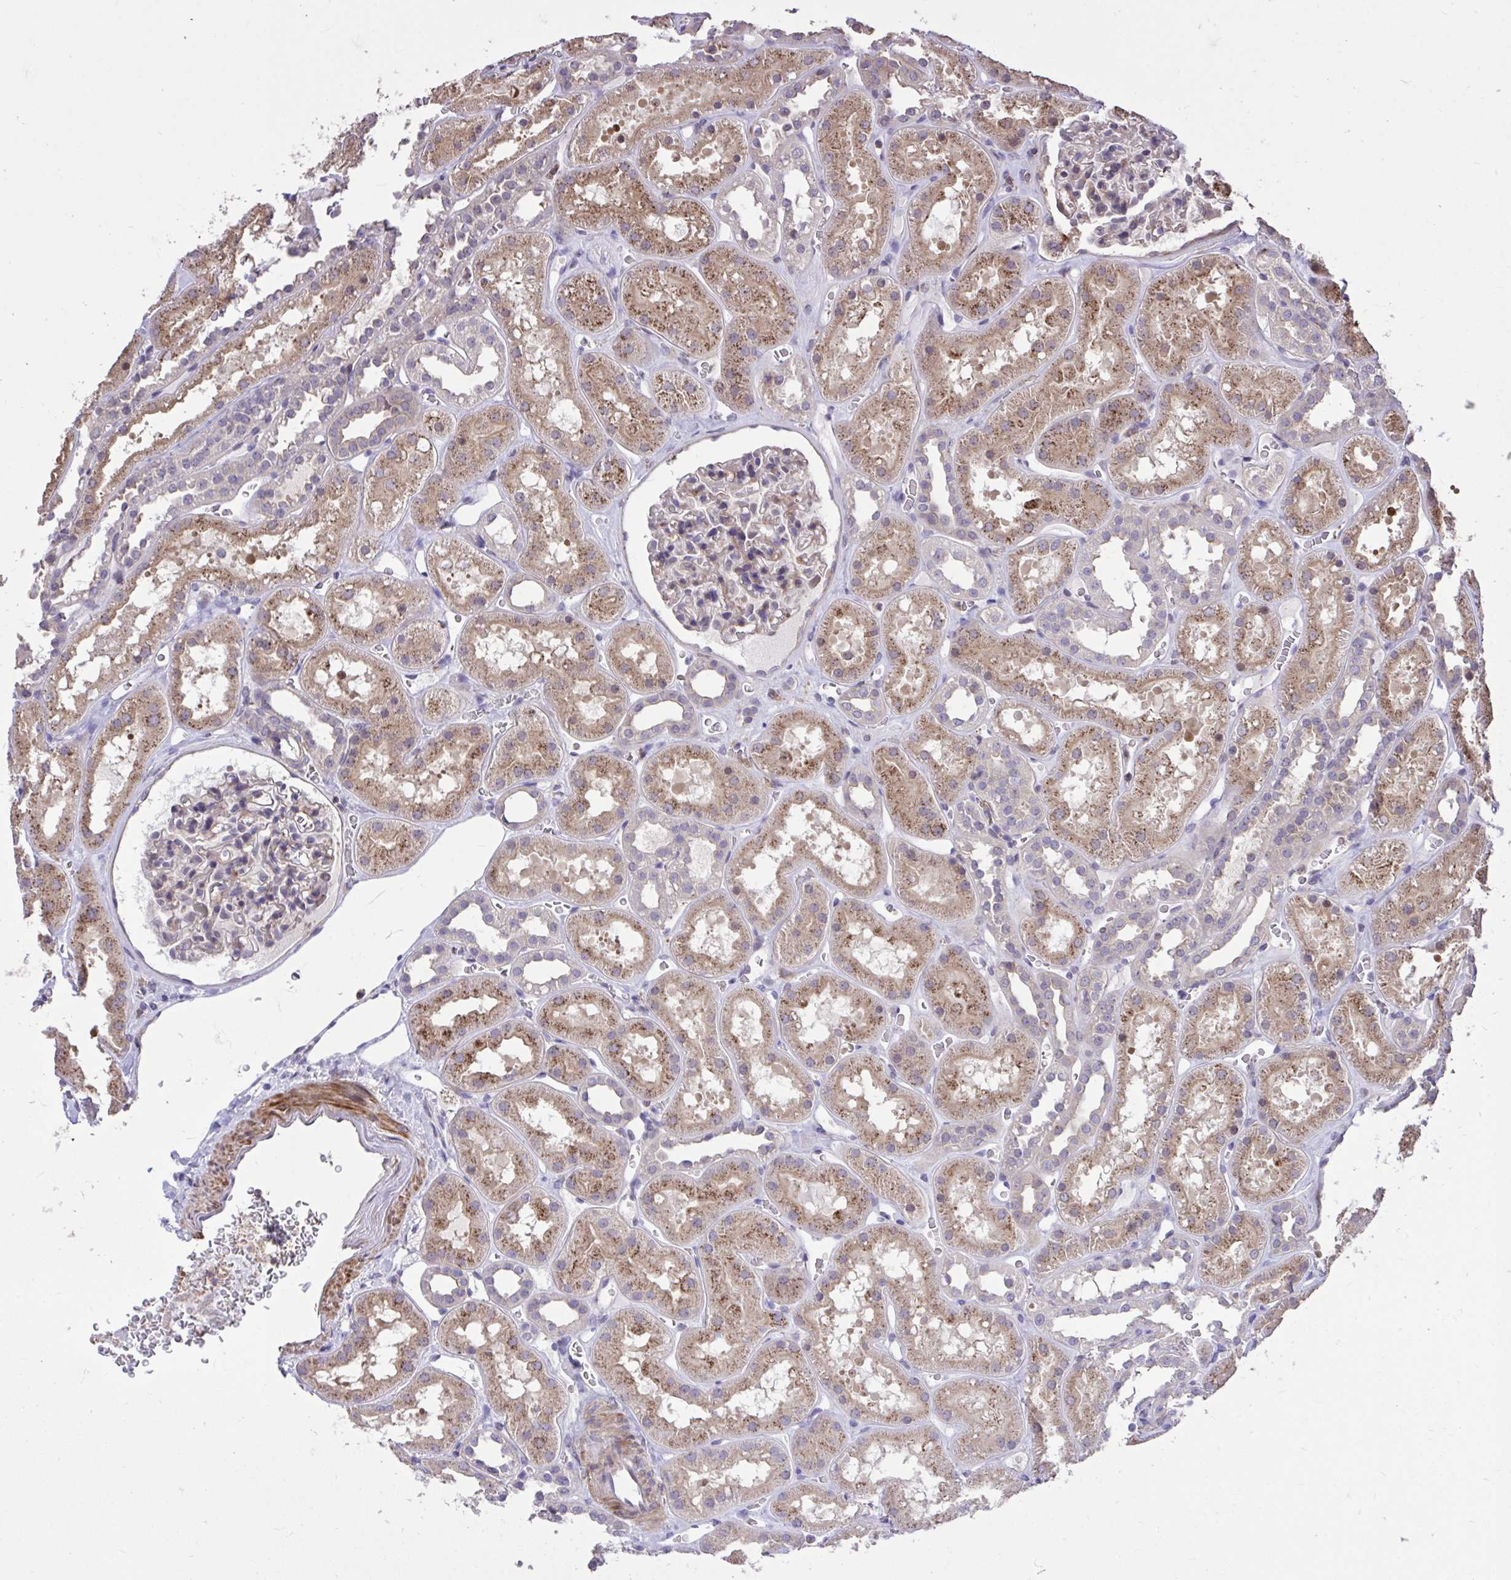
{"staining": {"intensity": "weak", "quantity": "25%-75%", "location": "cytoplasmic/membranous"}, "tissue": "kidney", "cell_type": "Cells in glomeruli", "image_type": "normal", "snomed": [{"axis": "morphology", "description": "Normal tissue, NOS"}, {"axis": "topography", "description": "Kidney"}], "caption": "IHC image of unremarkable kidney: kidney stained using immunohistochemistry (IHC) demonstrates low levels of weak protein expression localized specifically in the cytoplasmic/membranous of cells in glomeruli, appearing as a cytoplasmic/membranous brown color.", "gene": "IGFL2", "patient": {"sex": "female", "age": 41}}